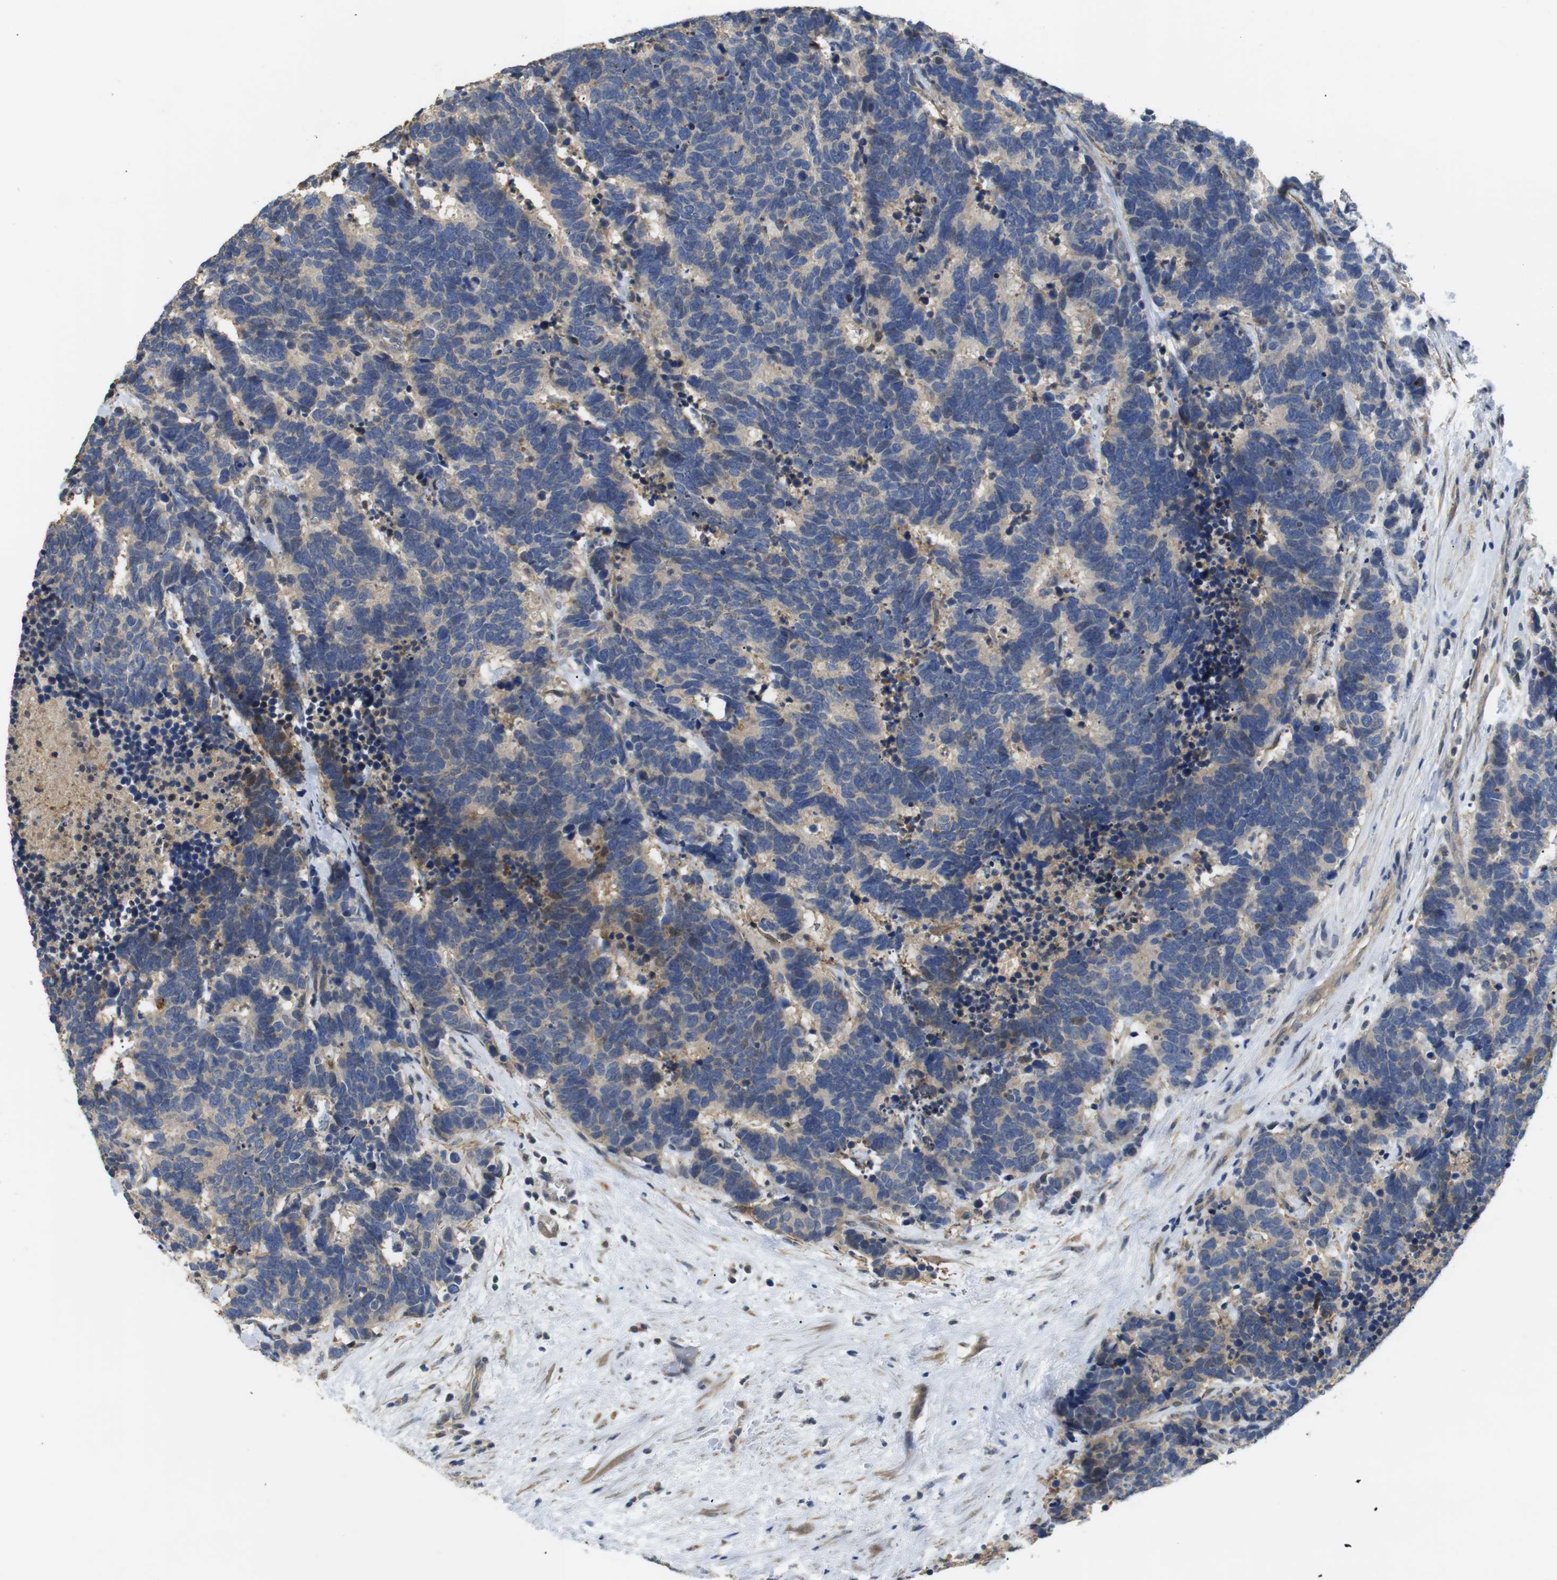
{"staining": {"intensity": "weak", "quantity": "<25%", "location": "cytoplasmic/membranous,nuclear"}, "tissue": "carcinoid", "cell_type": "Tumor cells", "image_type": "cancer", "snomed": [{"axis": "morphology", "description": "Carcinoma, NOS"}, {"axis": "morphology", "description": "Carcinoid, malignant, NOS"}, {"axis": "topography", "description": "Urinary bladder"}], "caption": "High magnification brightfield microscopy of carcinoid stained with DAB (brown) and counterstained with hematoxylin (blue): tumor cells show no significant staining.", "gene": "FNTA", "patient": {"sex": "male", "age": 57}}